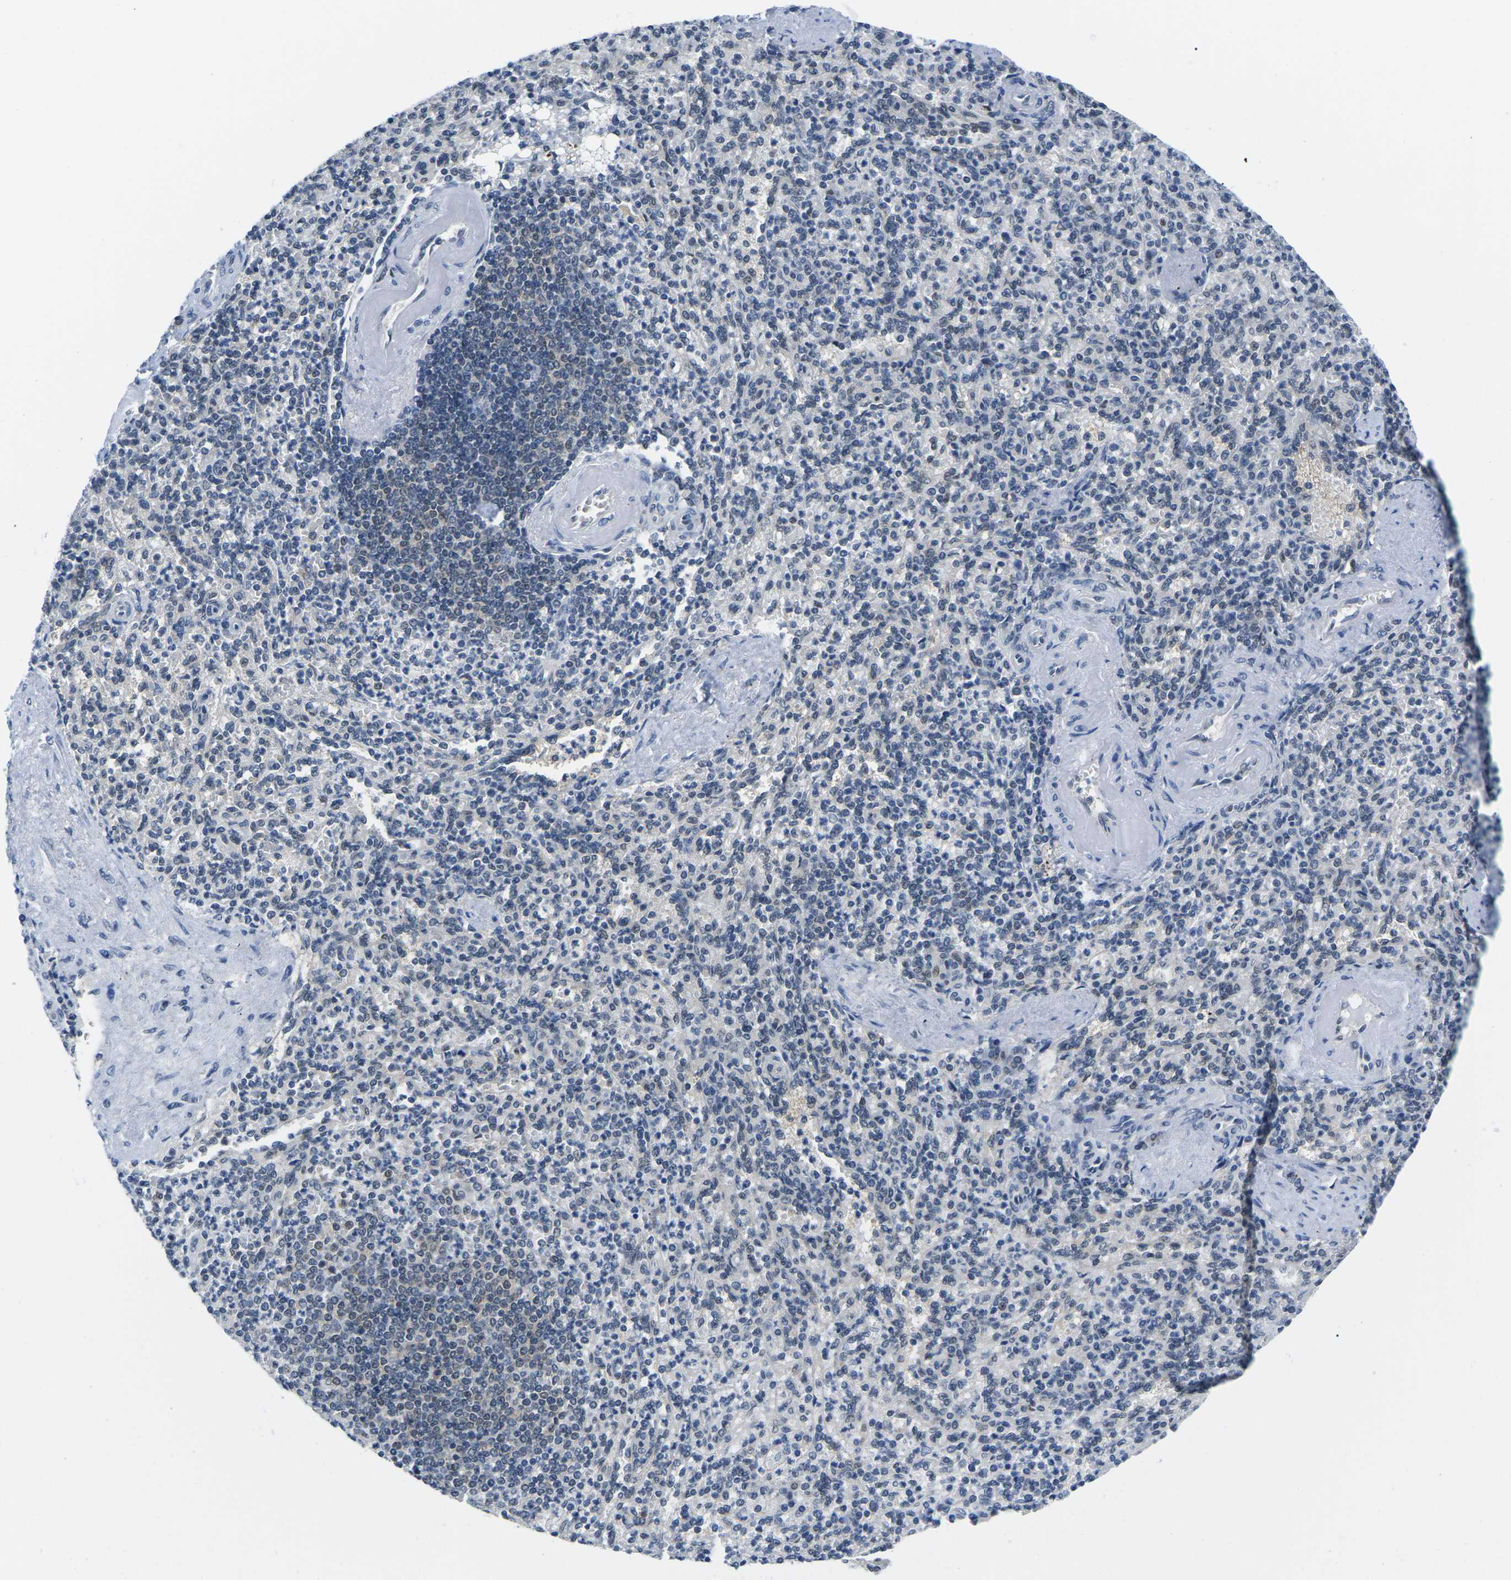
{"staining": {"intensity": "moderate", "quantity": "<25%", "location": "nuclear"}, "tissue": "spleen", "cell_type": "Cells in red pulp", "image_type": "normal", "snomed": [{"axis": "morphology", "description": "Normal tissue, NOS"}, {"axis": "topography", "description": "Spleen"}], "caption": "Cells in red pulp display low levels of moderate nuclear positivity in approximately <25% of cells in normal spleen. (Brightfield microscopy of DAB IHC at high magnification).", "gene": "UBA7", "patient": {"sex": "female", "age": 74}}